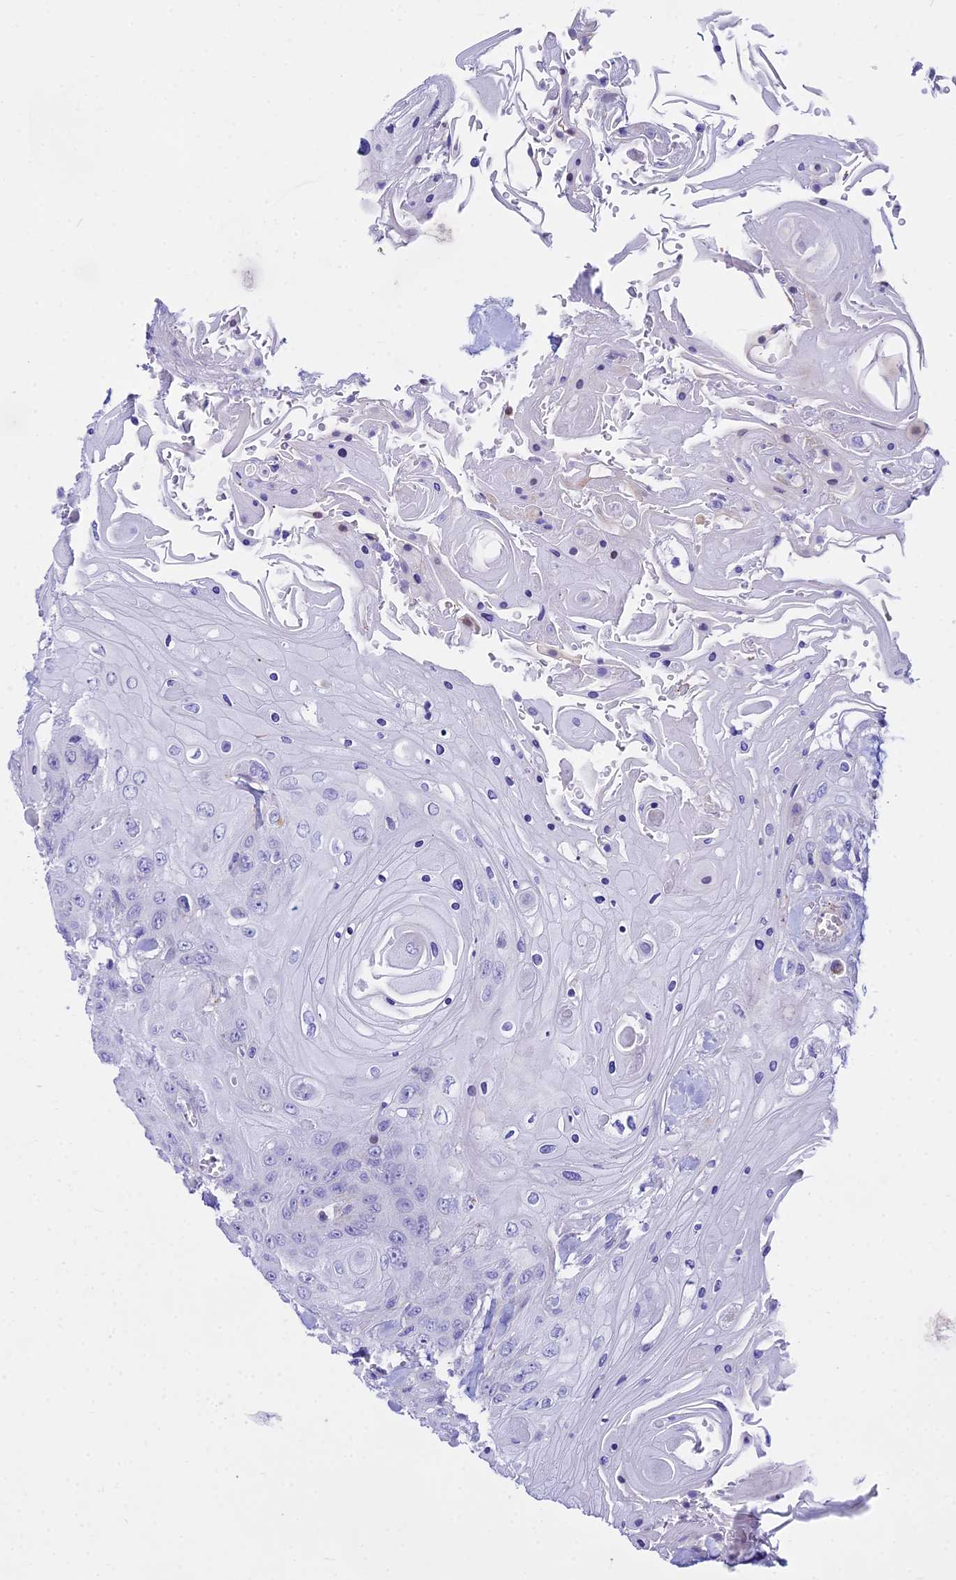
{"staining": {"intensity": "negative", "quantity": "none", "location": "none"}, "tissue": "head and neck cancer", "cell_type": "Tumor cells", "image_type": "cancer", "snomed": [{"axis": "morphology", "description": "Squamous cell carcinoma, NOS"}, {"axis": "topography", "description": "Head-Neck"}], "caption": "An immunohistochemistry image of squamous cell carcinoma (head and neck) is shown. There is no staining in tumor cells of squamous cell carcinoma (head and neck).", "gene": "DLX1", "patient": {"sex": "female", "age": 43}}